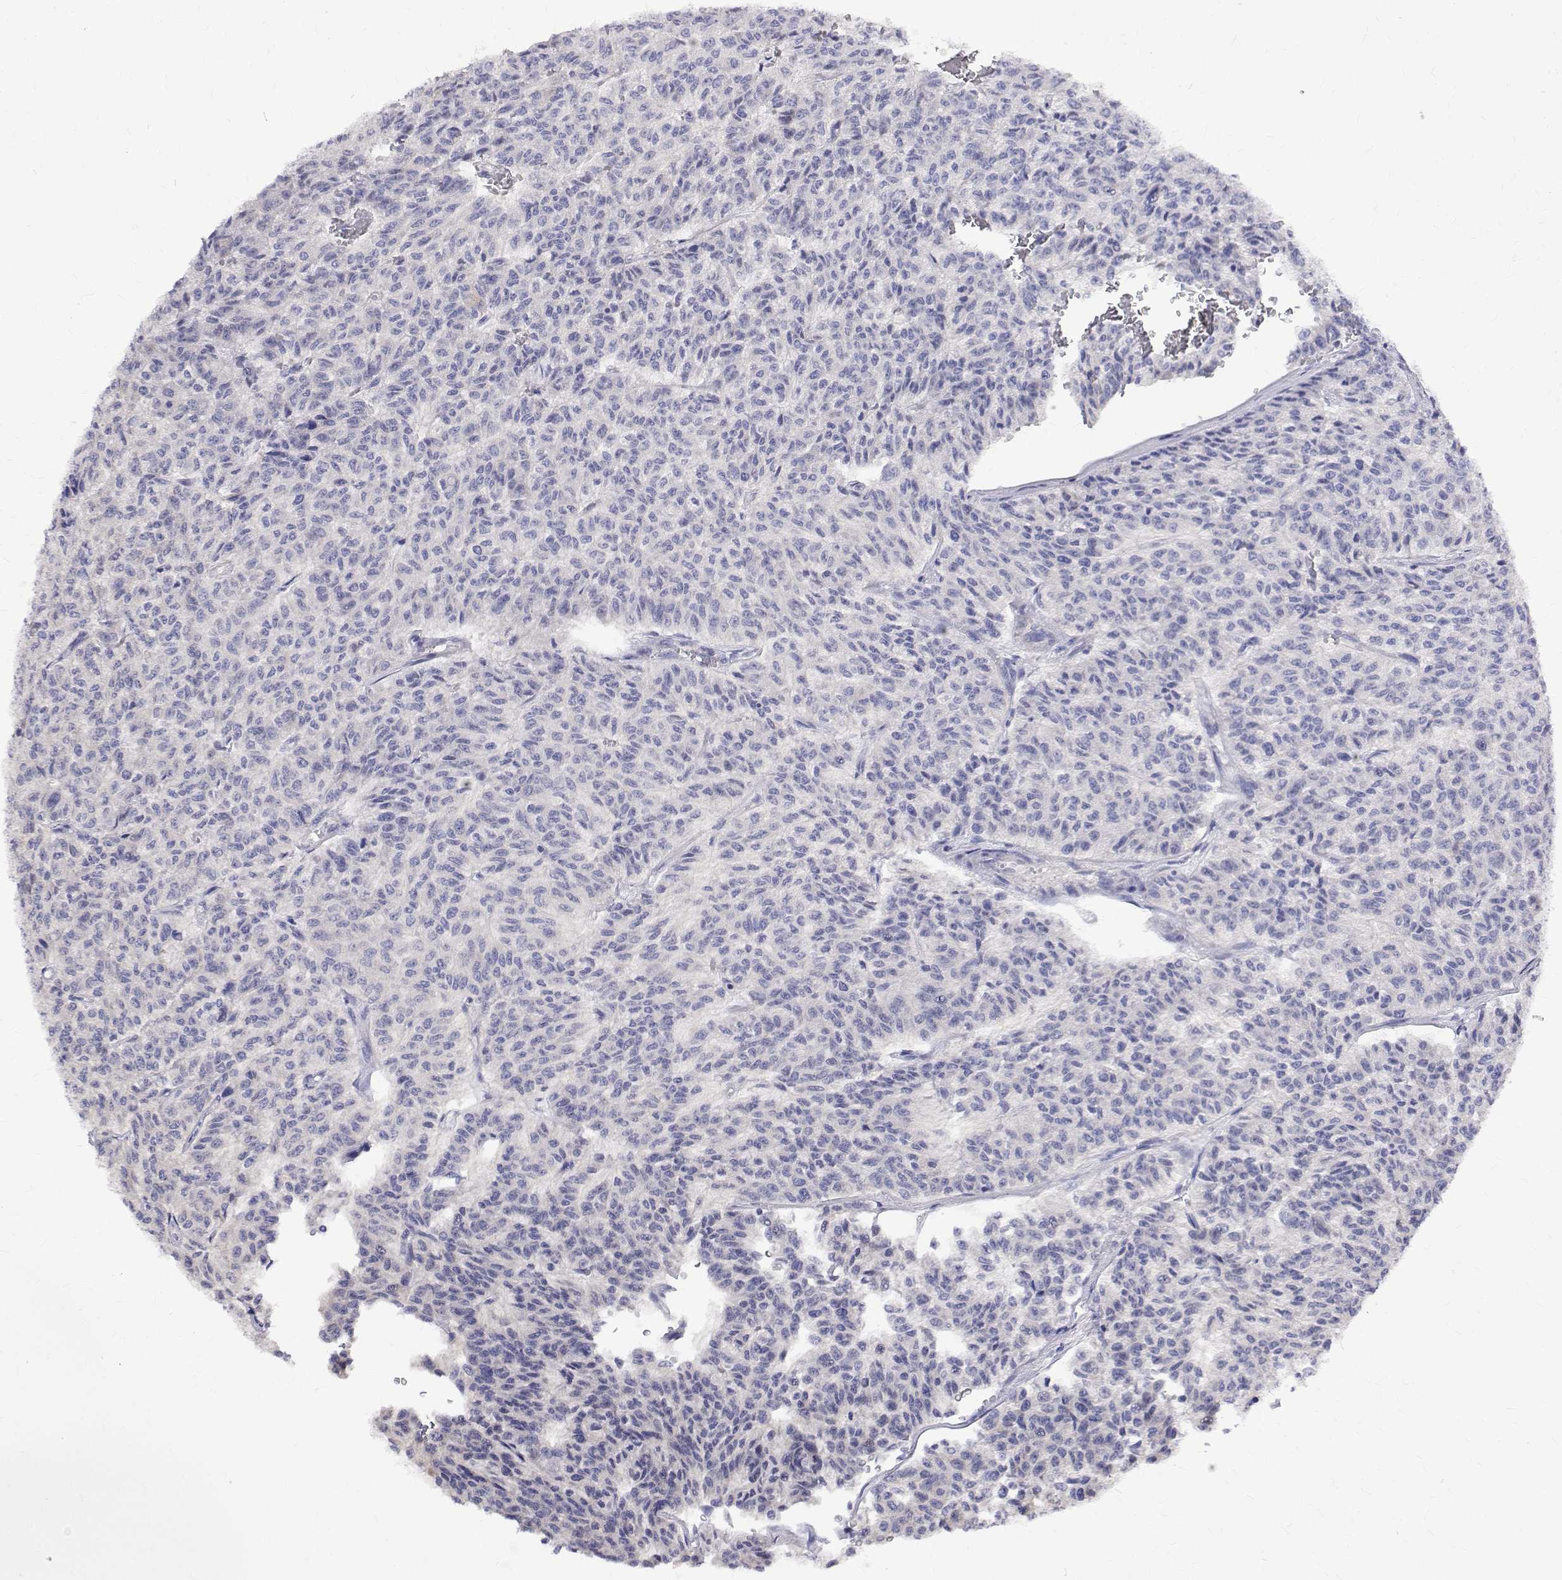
{"staining": {"intensity": "negative", "quantity": "none", "location": "none"}, "tissue": "carcinoid", "cell_type": "Tumor cells", "image_type": "cancer", "snomed": [{"axis": "morphology", "description": "Carcinoid, malignant, NOS"}, {"axis": "topography", "description": "Lung"}], "caption": "High power microscopy image of an immunohistochemistry (IHC) image of carcinoid (malignant), revealing no significant positivity in tumor cells.", "gene": "PADI1", "patient": {"sex": "male", "age": 71}}